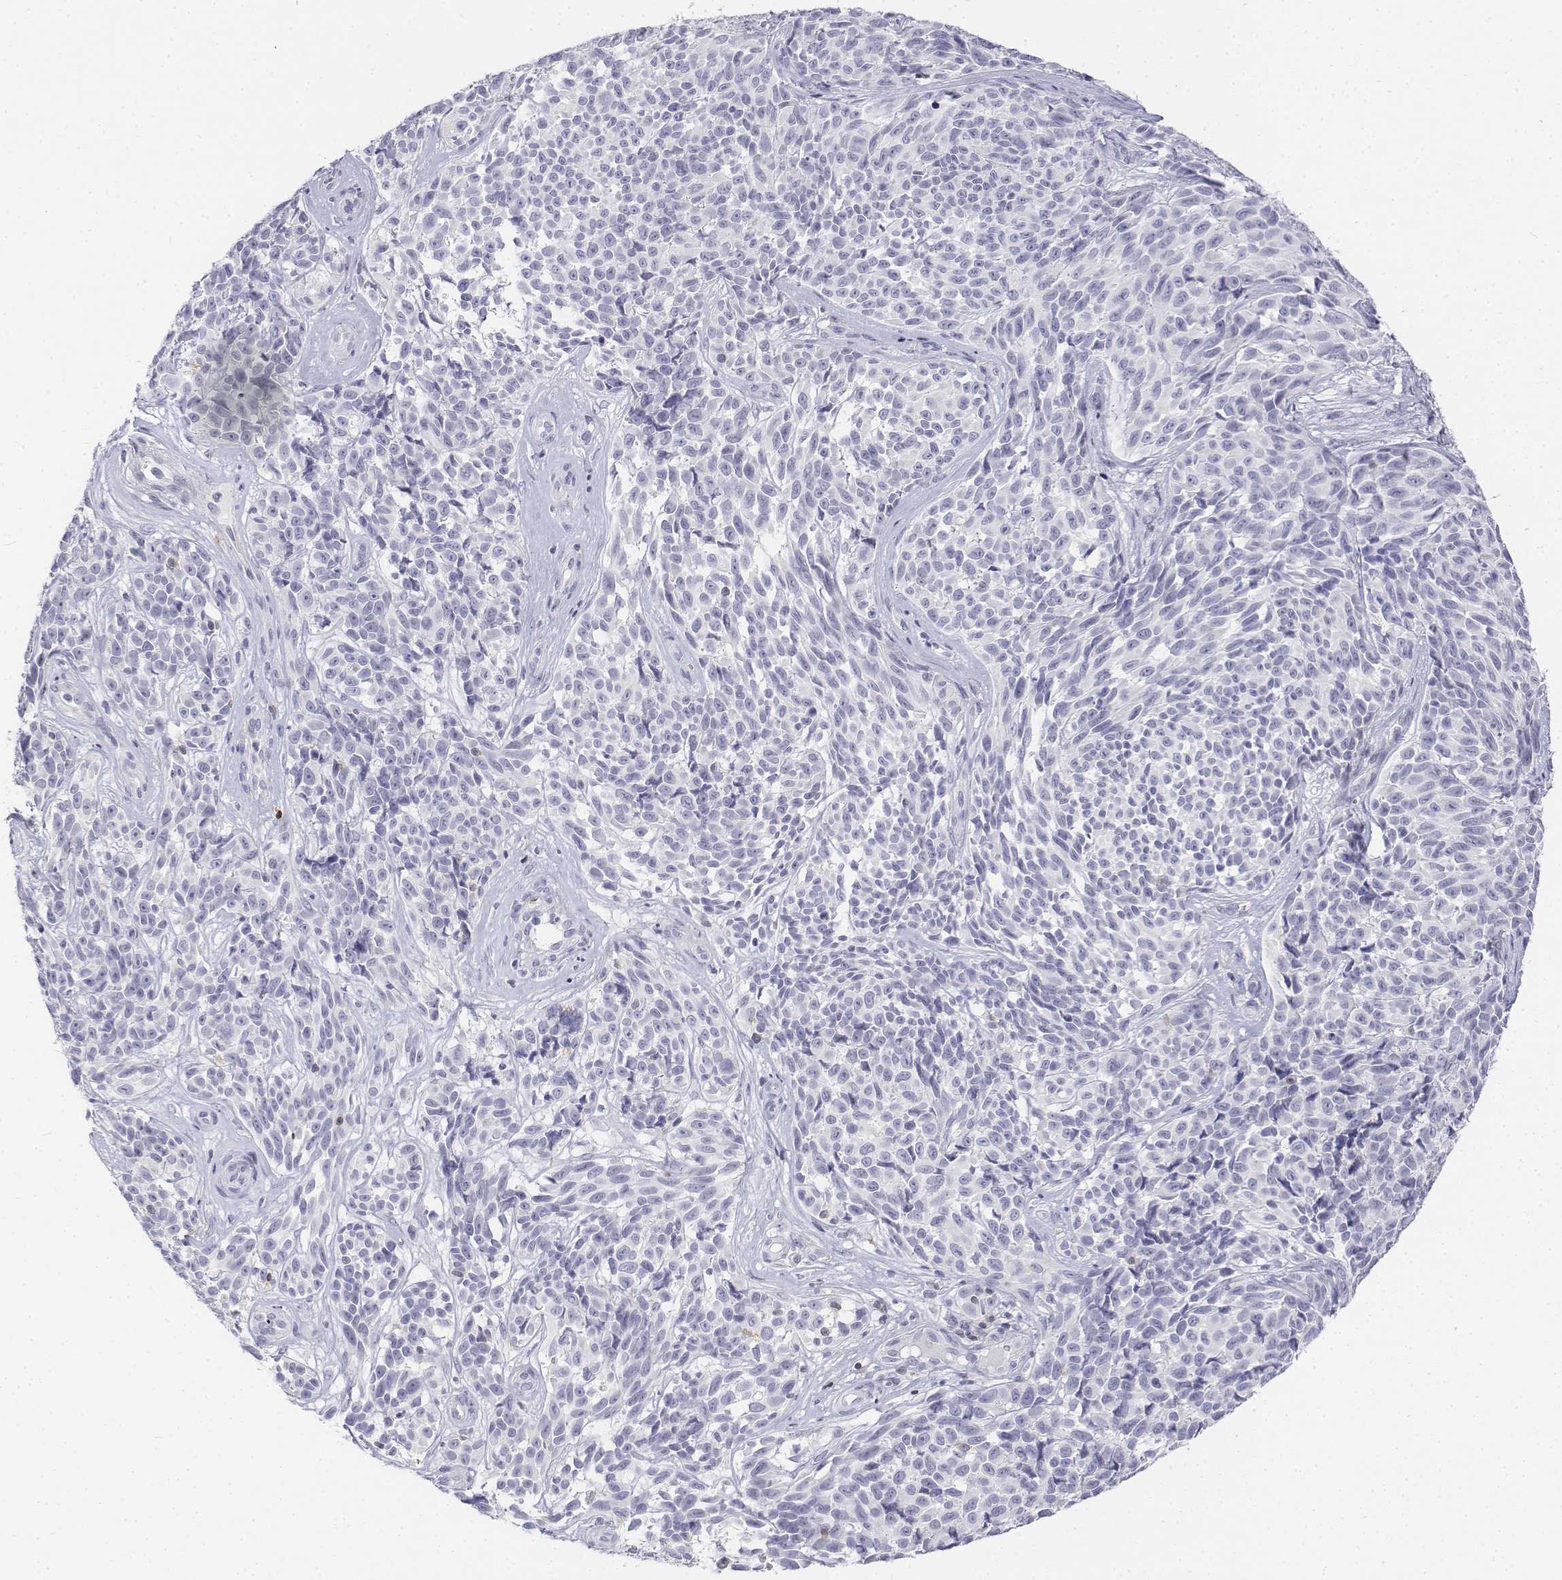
{"staining": {"intensity": "negative", "quantity": "none", "location": "none"}, "tissue": "melanoma", "cell_type": "Tumor cells", "image_type": "cancer", "snomed": [{"axis": "morphology", "description": "Malignant melanoma, NOS"}, {"axis": "topography", "description": "Skin"}], "caption": "A high-resolution micrograph shows immunohistochemistry (IHC) staining of malignant melanoma, which displays no significant staining in tumor cells.", "gene": "CD3E", "patient": {"sex": "female", "age": 88}}